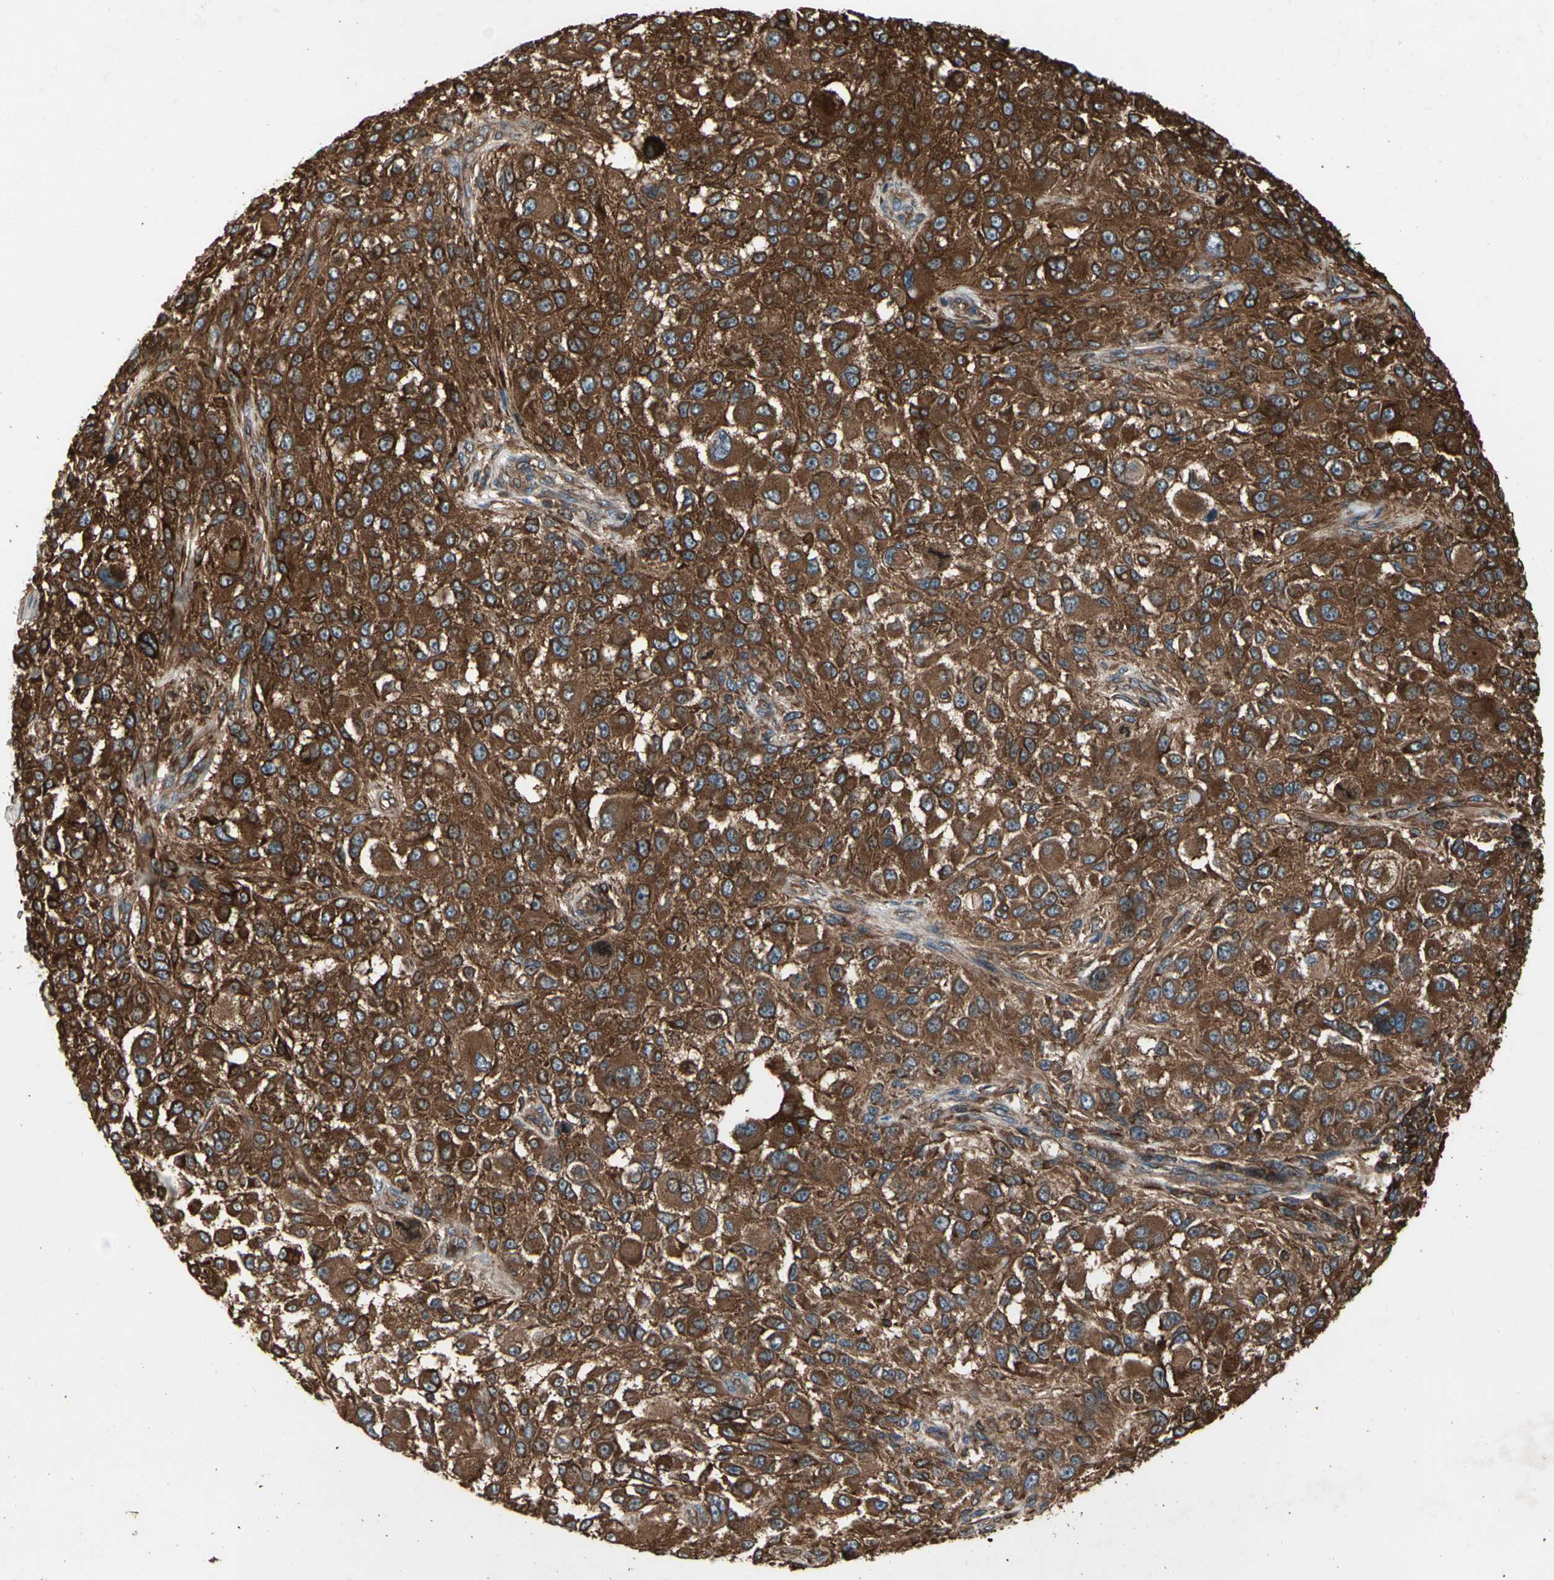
{"staining": {"intensity": "strong", "quantity": ">75%", "location": "cytoplasmic/membranous"}, "tissue": "melanoma", "cell_type": "Tumor cells", "image_type": "cancer", "snomed": [{"axis": "morphology", "description": "Necrosis, NOS"}, {"axis": "morphology", "description": "Malignant melanoma, NOS"}, {"axis": "topography", "description": "Skin"}], "caption": "Human malignant melanoma stained with a protein marker exhibits strong staining in tumor cells.", "gene": "AGBL2", "patient": {"sex": "female", "age": 87}}